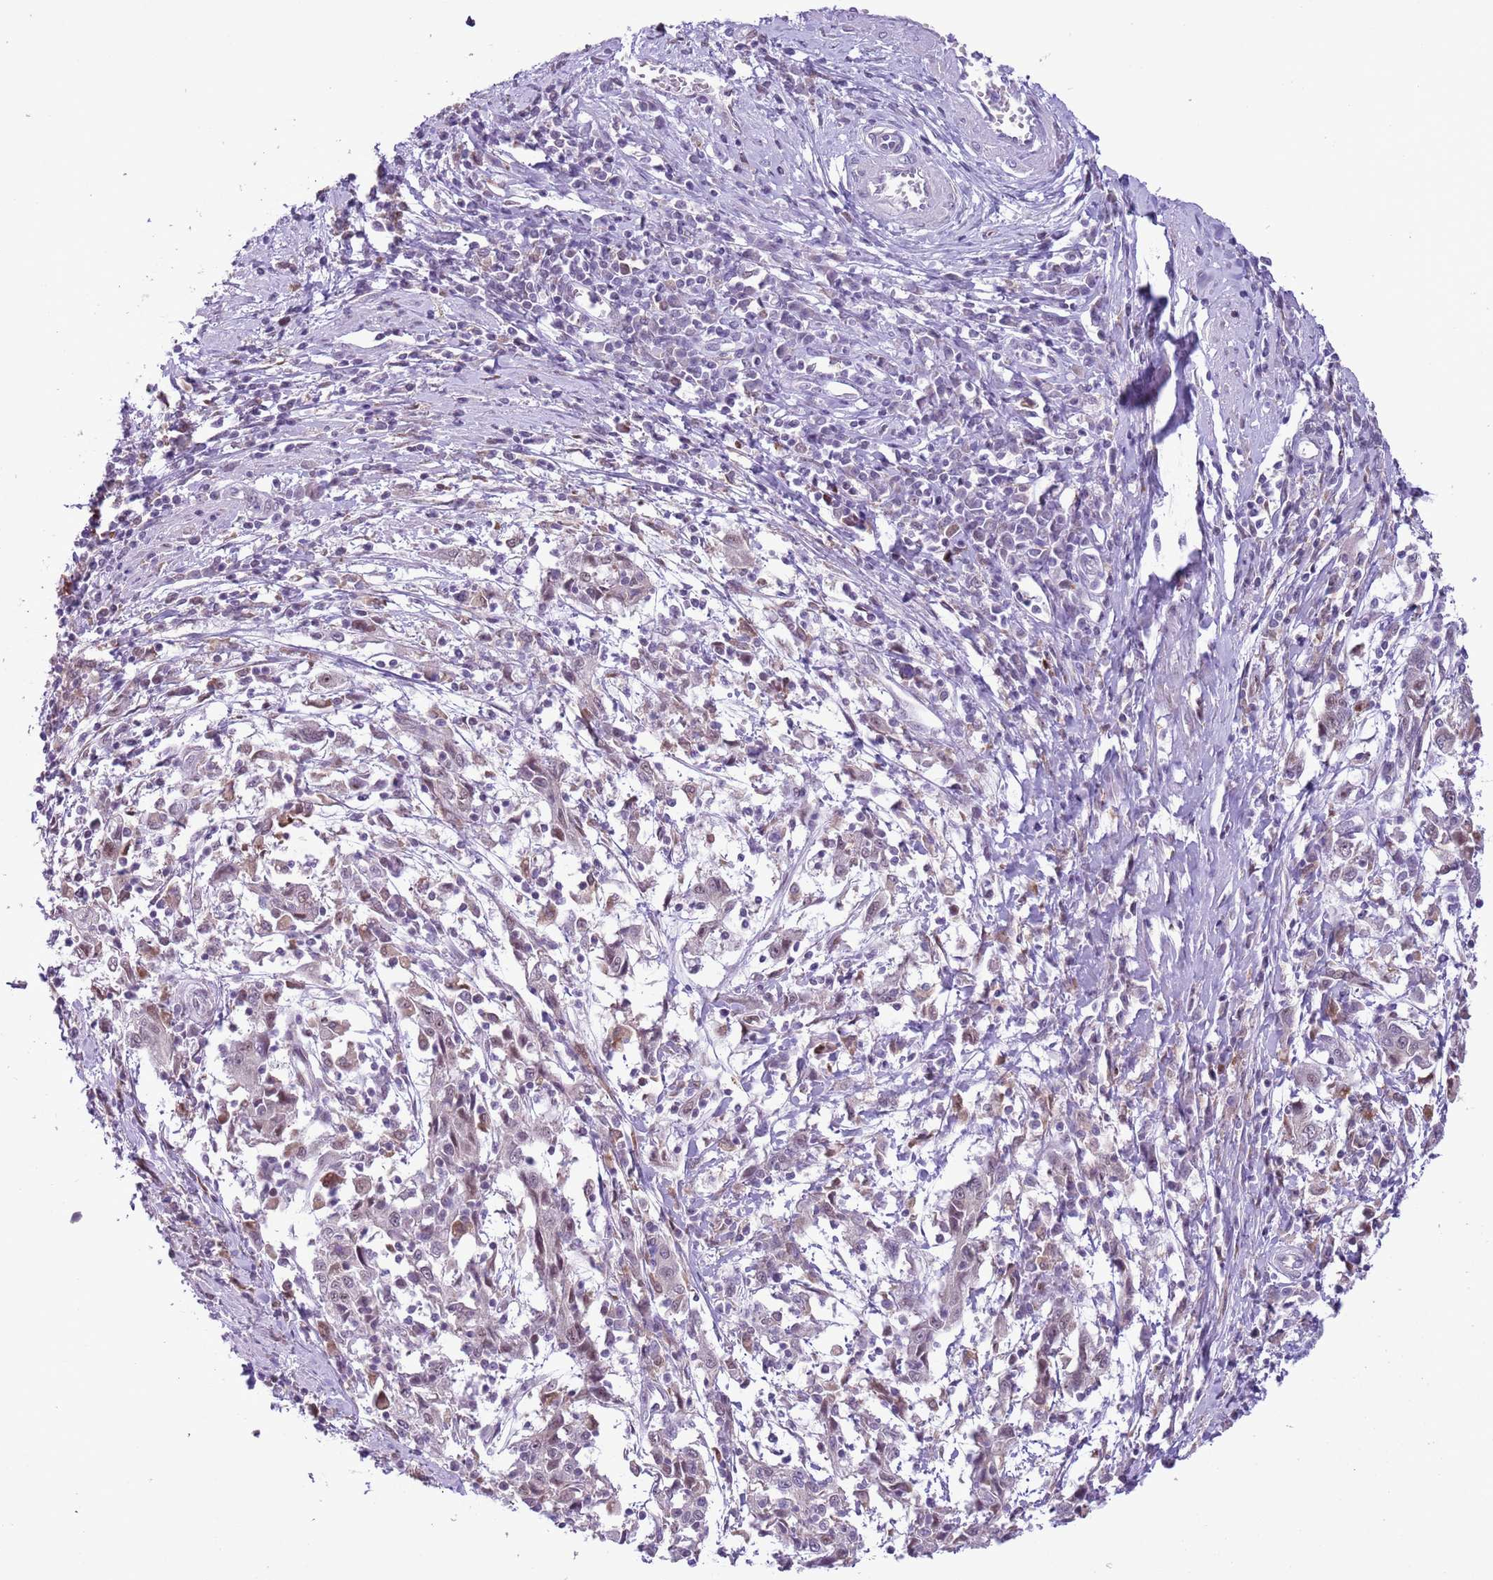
{"staining": {"intensity": "negative", "quantity": "none", "location": "none"}, "tissue": "cervical cancer", "cell_type": "Tumor cells", "image_type": "cancer", "snomed": [{"axis": "morphology", "description": "Squamous cell carcinoma, NOS"}, {"axis": "topography", "description": "Cervix"}], "caption": "DAB (3,3'-diaminobenzidine) immunohistochemical staining of cervical cancer displays no significant positivity in tumor cells.", "gene": "ZNF576", "patient": {"sex": "female", "age": 46}}